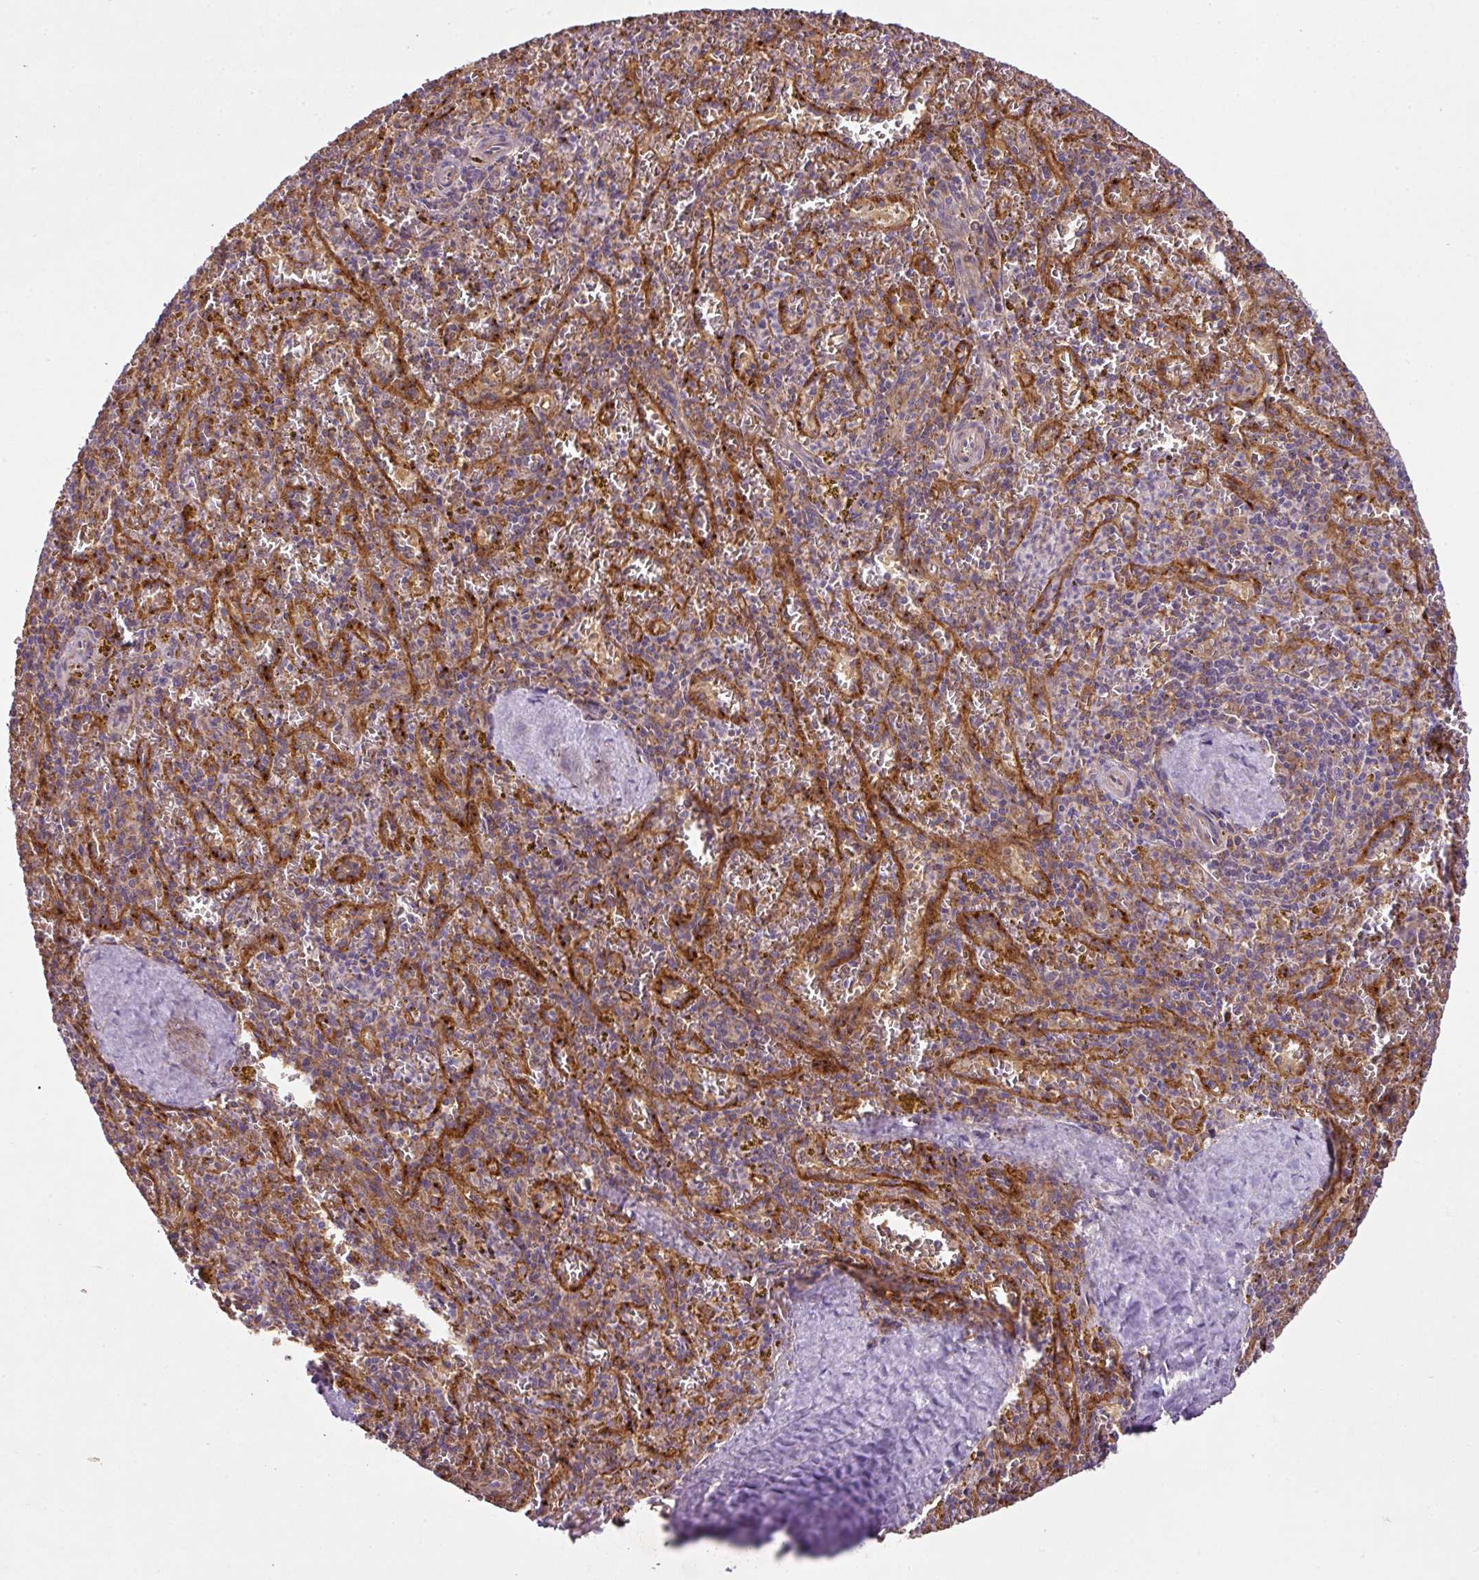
{"staining": {"intensity": "weak", "quantity": "25%-75%", "location": "cytoplasmic/membranous"}, "tissue": "spleen", "cell_type": "Cells in red pulp", "image_type": "normal", "snomed": [{"axis": "morphology", "description": "Normal tissue, NOS"}, {"axis": "topography", "description": "Spleen"}], "caption": "A brown stain shows weak cytoplasmic/membranous expression of a protein in cells in red pulp of normal human spleen. The protein of interest is stained brown, and the nuclei are stained in blue (DAB IHC with brightfield microscopy, high magnification).", "gene": "ZNF513", "patient": {"sex": "male", "age": 57}}